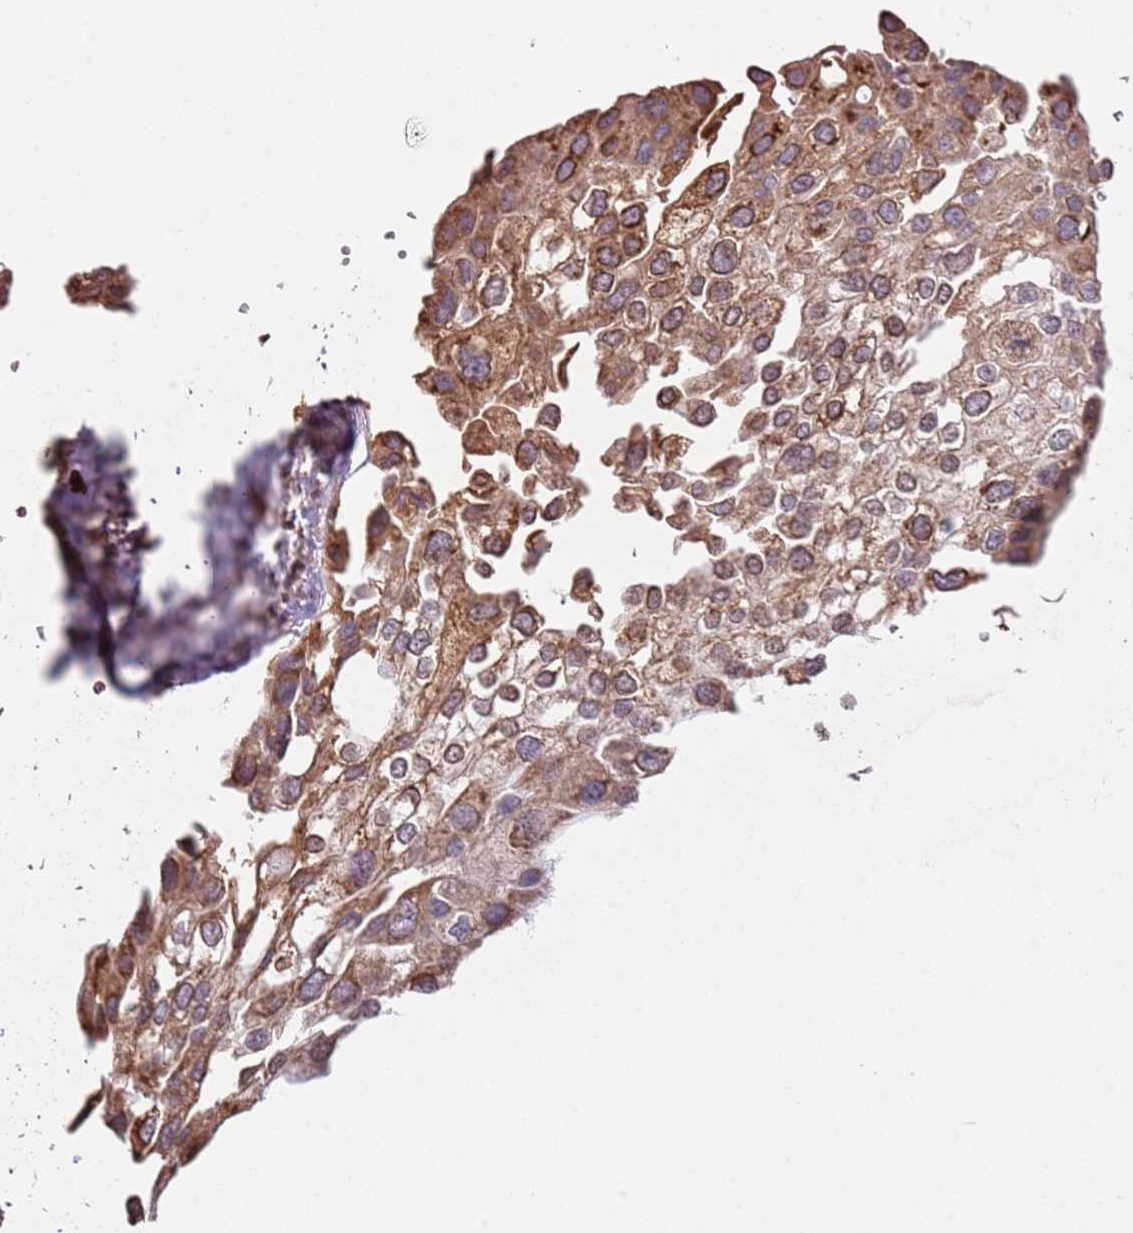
{"staining": {"intensity": "strong", "quantity": ">75%", "location": "cytoplasmic/membranous"}, "tissue": "urothelial cancer", "cell_type": "Tumor cells", "image_type": "cancer", "snomed": [{"axis": "morphology", "description": "Urothelial carcinoma, High grade"}, {"axis": "topography", "description": "Urinary bladder"}], "caption": "Immunohistochemical staining of urothelial carcinoma (high-grade) reveals high levels of strong cytoplasmic/membranous staining in approximately >75% of tumor cells.", "gene": "SCAF1", "patient": {"sex": "male", "age": 64}}